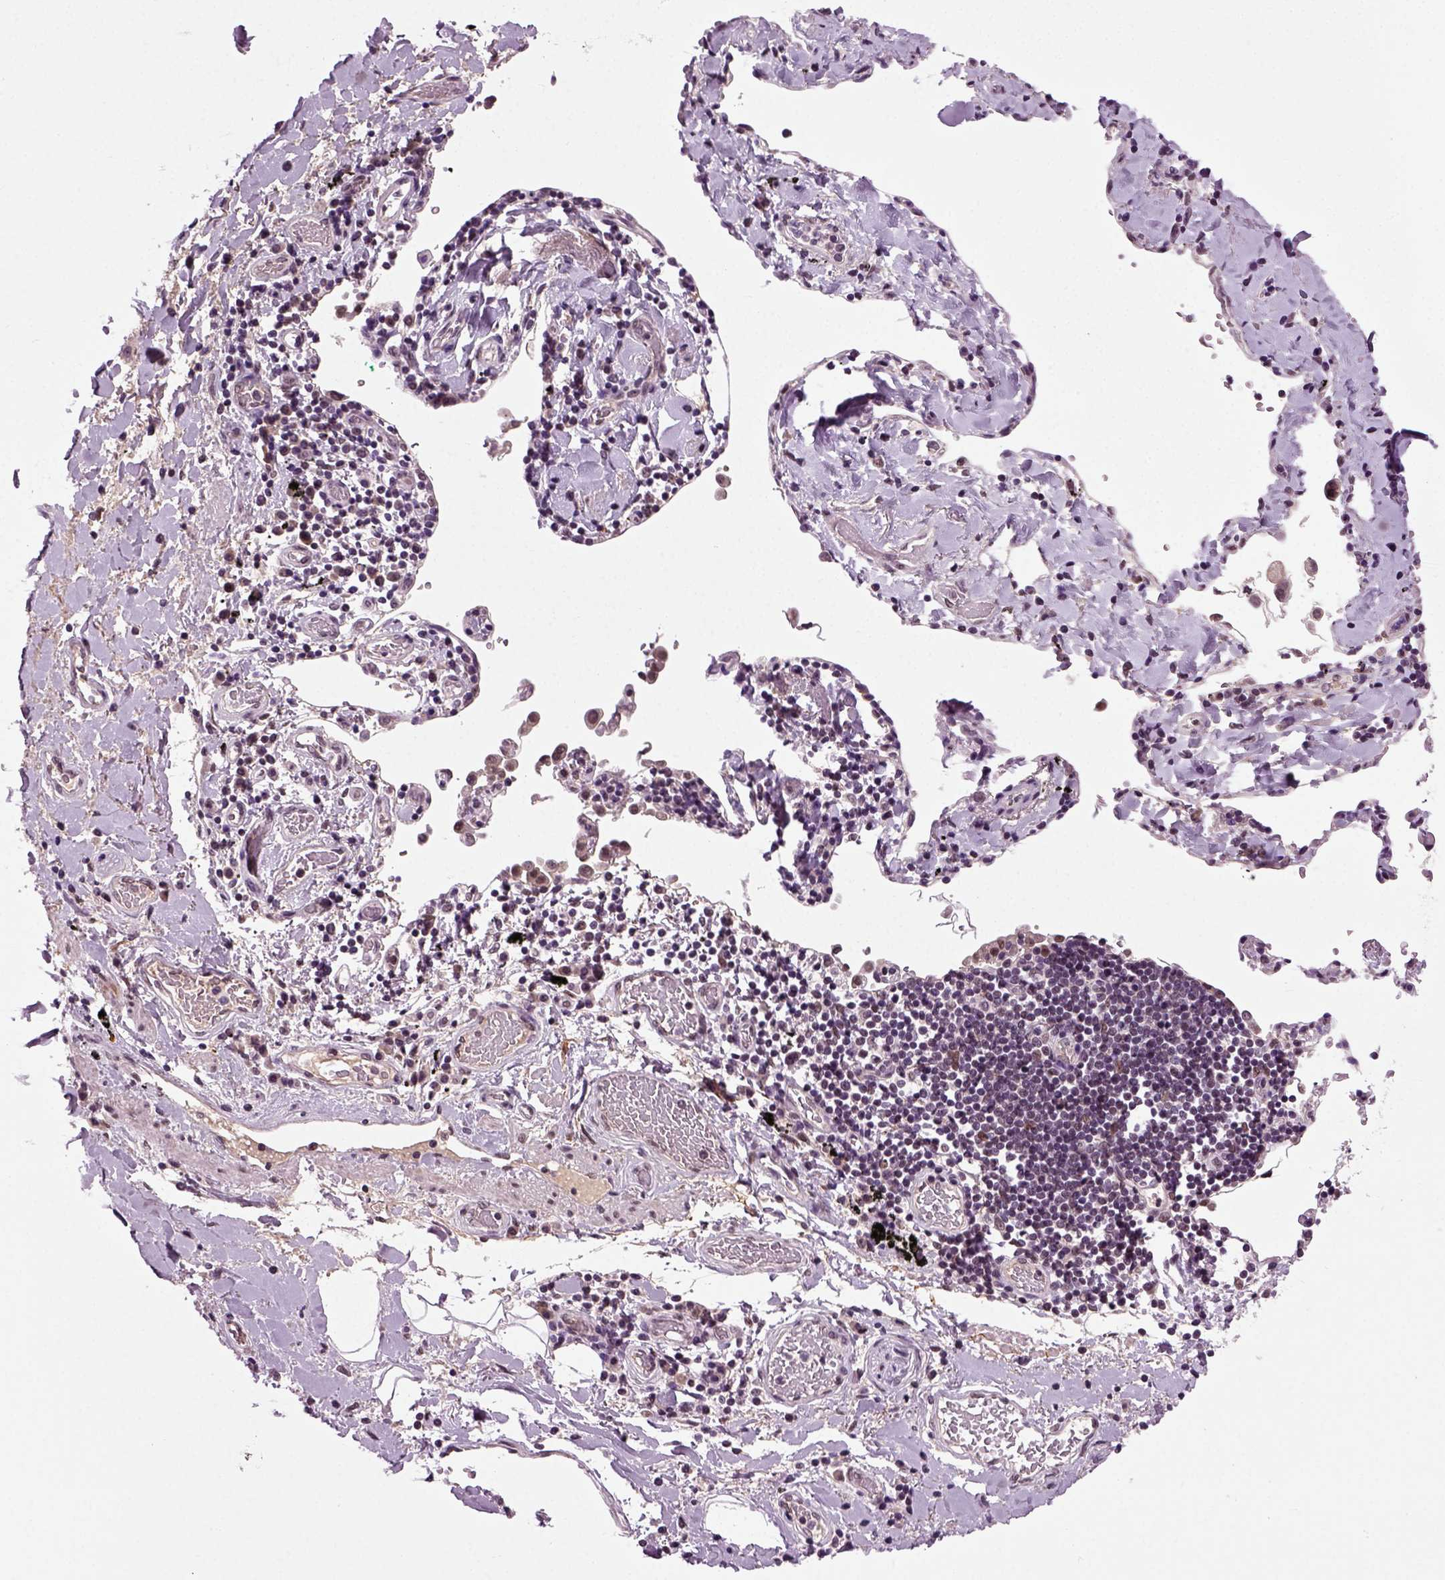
{"staining": {"intensity": "negative", "quantity": "none", "location": "none"}, "tissue": "lung cancer", "cell_type": "Tumor cells", "image_type": "cancer", "snomed": [{"axis": "morphology", "description": "Squamous cell carcinoma, NOS"}, {"axis": "topography", "description": "Lung"}], "caption": "A micrograph of lung cancer (squamous cell carcinoma) stained for a protein displays no brown staining in tumor cells.", "gene": "RCOR3", "patient": {"sex": "male", "age": 57}}